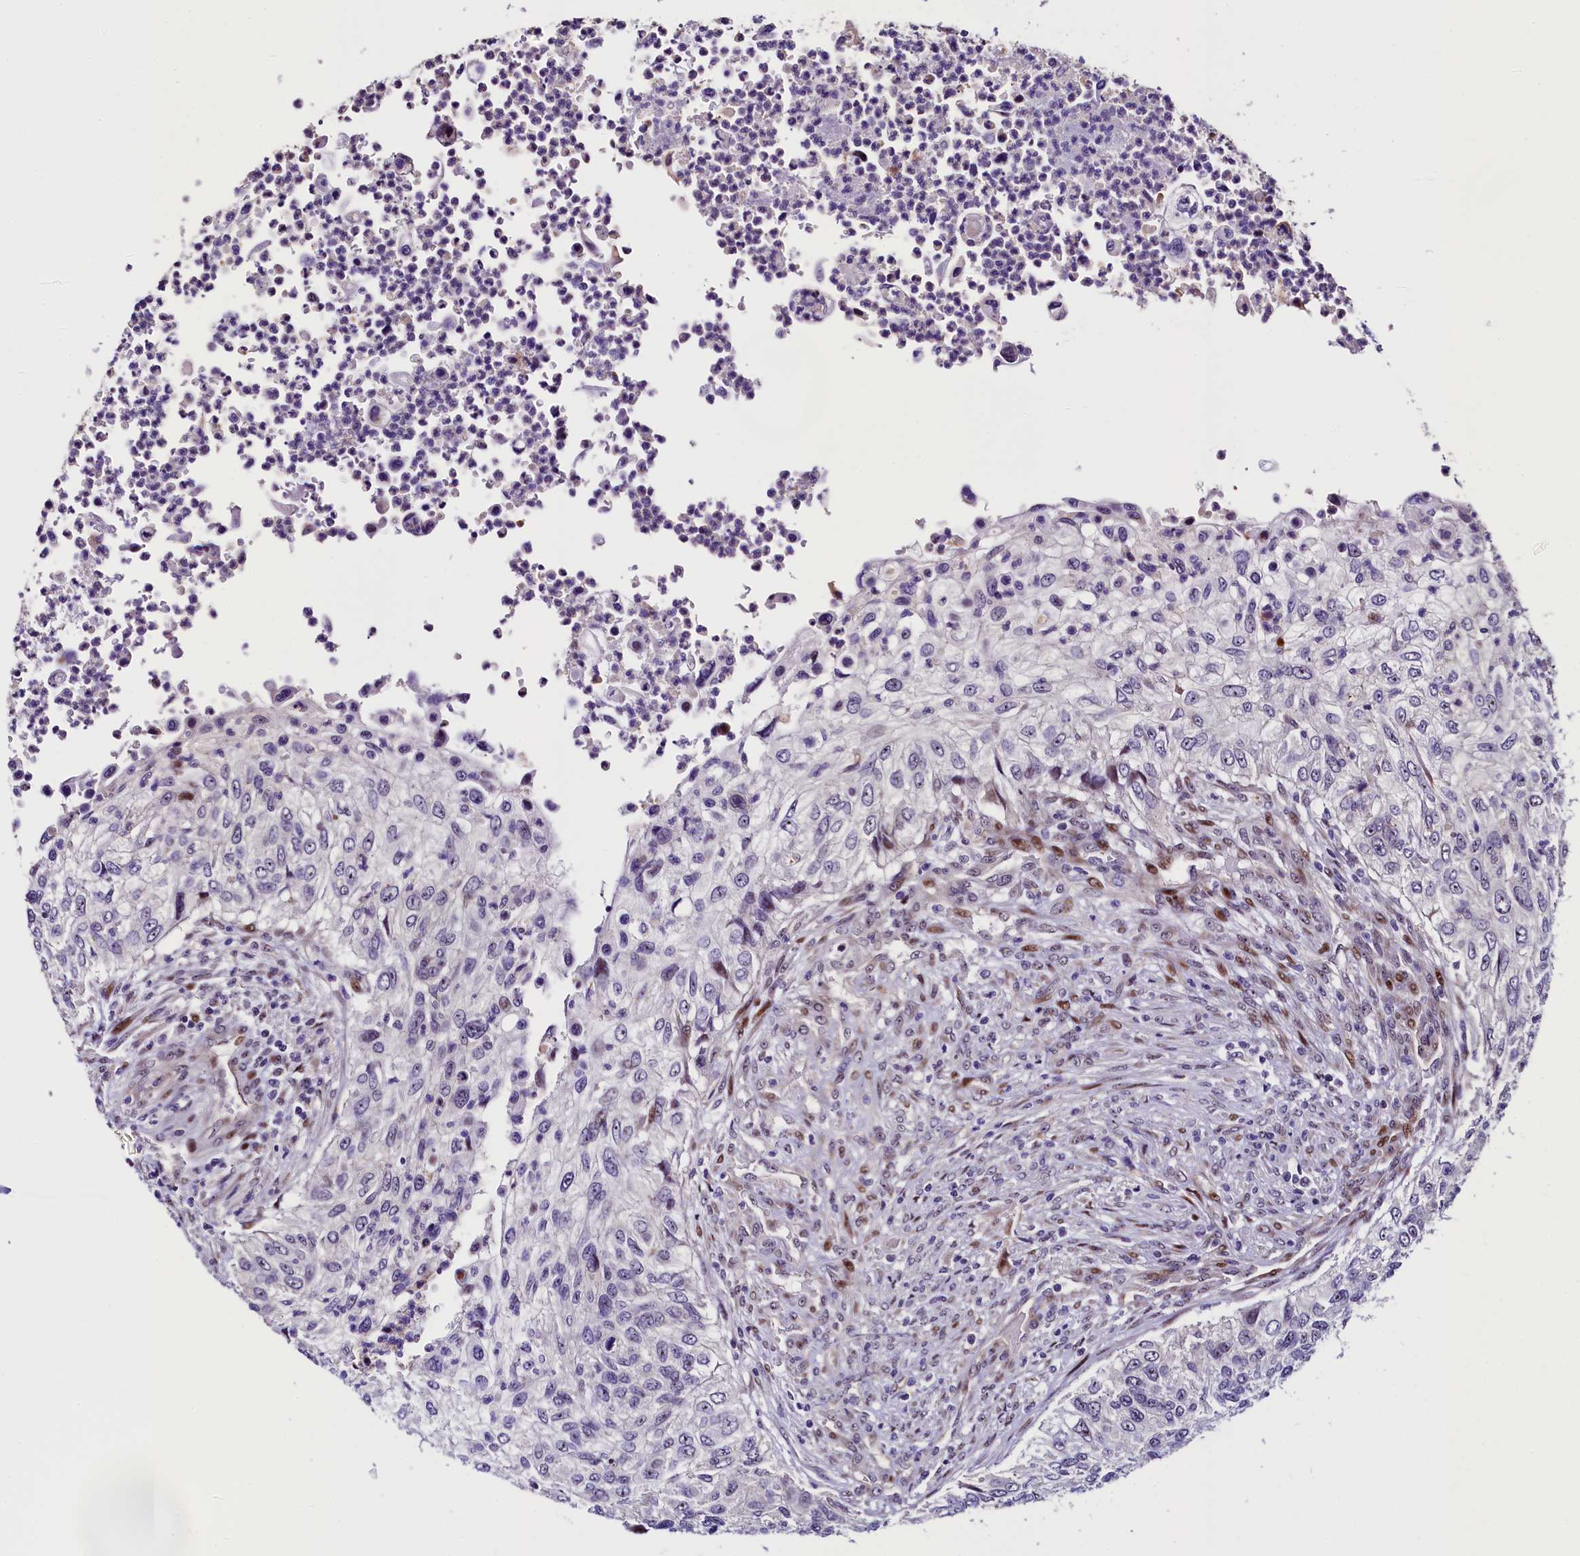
{"staining": {"intensity": "moderate", "quantity": "<25%", "location": "nuclear"}, "tissue": "urothelial cancer", "cell_type": "Tumor cells", "image_type": "cancer", "snomed": [{"axis": "morphology", "description": "Urothelial carcinoma, High grade"}, {"axis": "topography", "description": "Urinary bladder"}], "caption": "Tumor cells show low levels of moderate nuclear staining in about <25% of cells in urothelial cancer.", "gene": "TRMT112", "patient": {"sex": "female", "age": 60}}